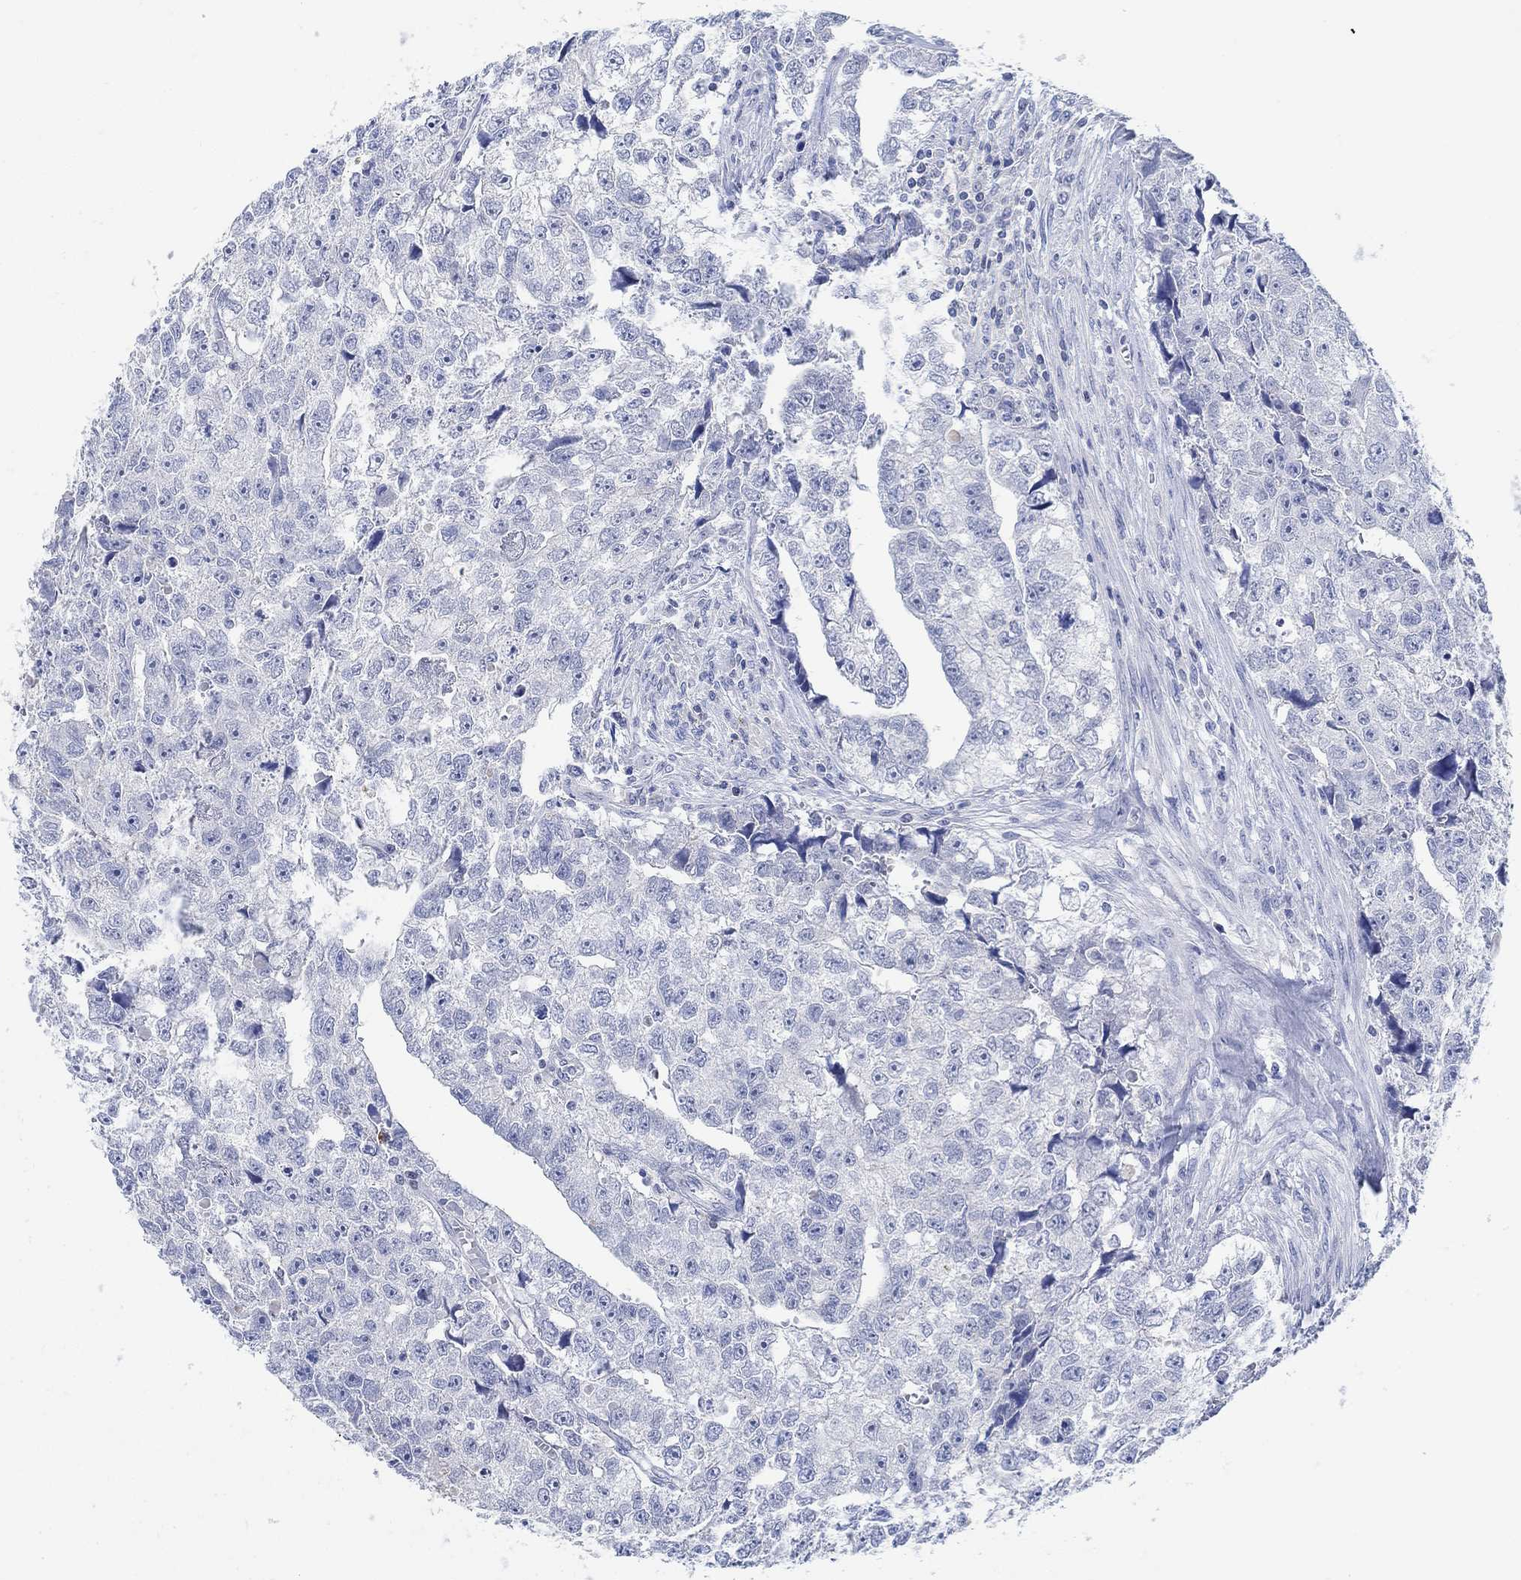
{"staining": {"intensity": "negative", "quantity": "none", "location": "none"}, "tissue": "testis cancer", "cell_type": "Tumor cells", "image_type": "cancer", "snomed": [{"axis": "morphology", "description": "Carcinoma, Embryonal, NOS"}, {"axis": "morphology", "description": "Teratoma, malignant, NOS"}, {"axis": "topography", "description": "Testis"}], "caption": "Immunohistochemical staining of human testis malignant teratoma demonstrates no significant positivity in tumor cells.", "gene": "PPP1R17", "patient": {"sex": "male", "age": 44}}